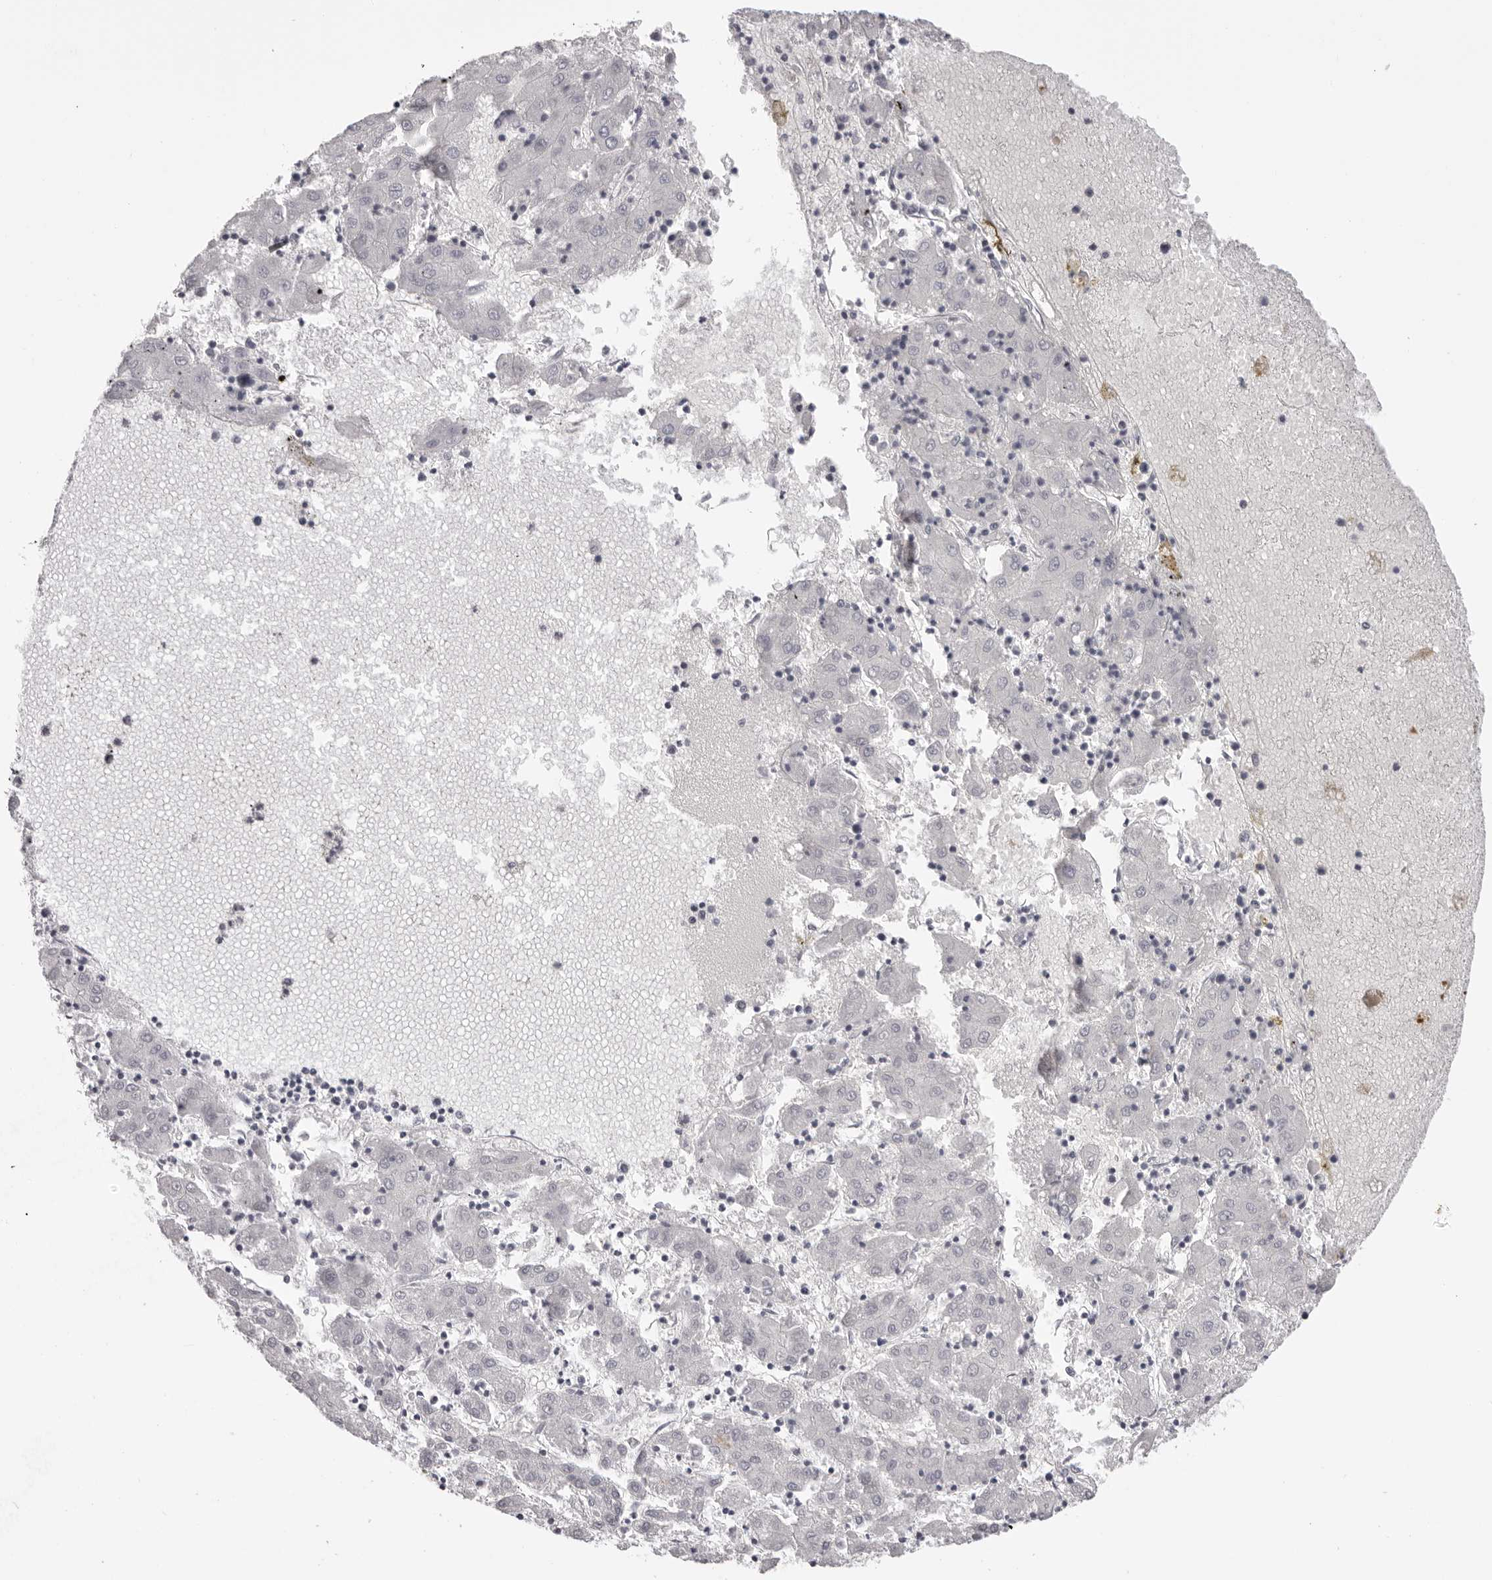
{"staining": {"intensity": "negative", "quantity": "none", "location": "none"}, "tissue": "liver cancer", "cell_type": "Tumor cells", "image_type": "cancer", "snomed": [{"axis": "morphology", "description": "Carcinoma, Hepatocellular, NOS"}, {"axis": "topography", "description": "Liver"}], "caption": "The photomicrograph shows no staining of tumor cells in liver hepatocellular carcinoma. (Immunohistochemistry (ihc), brightfield microscopy, high magnification).", "gene": "CST1", "patient": {"sex": "male", "age": 72}}